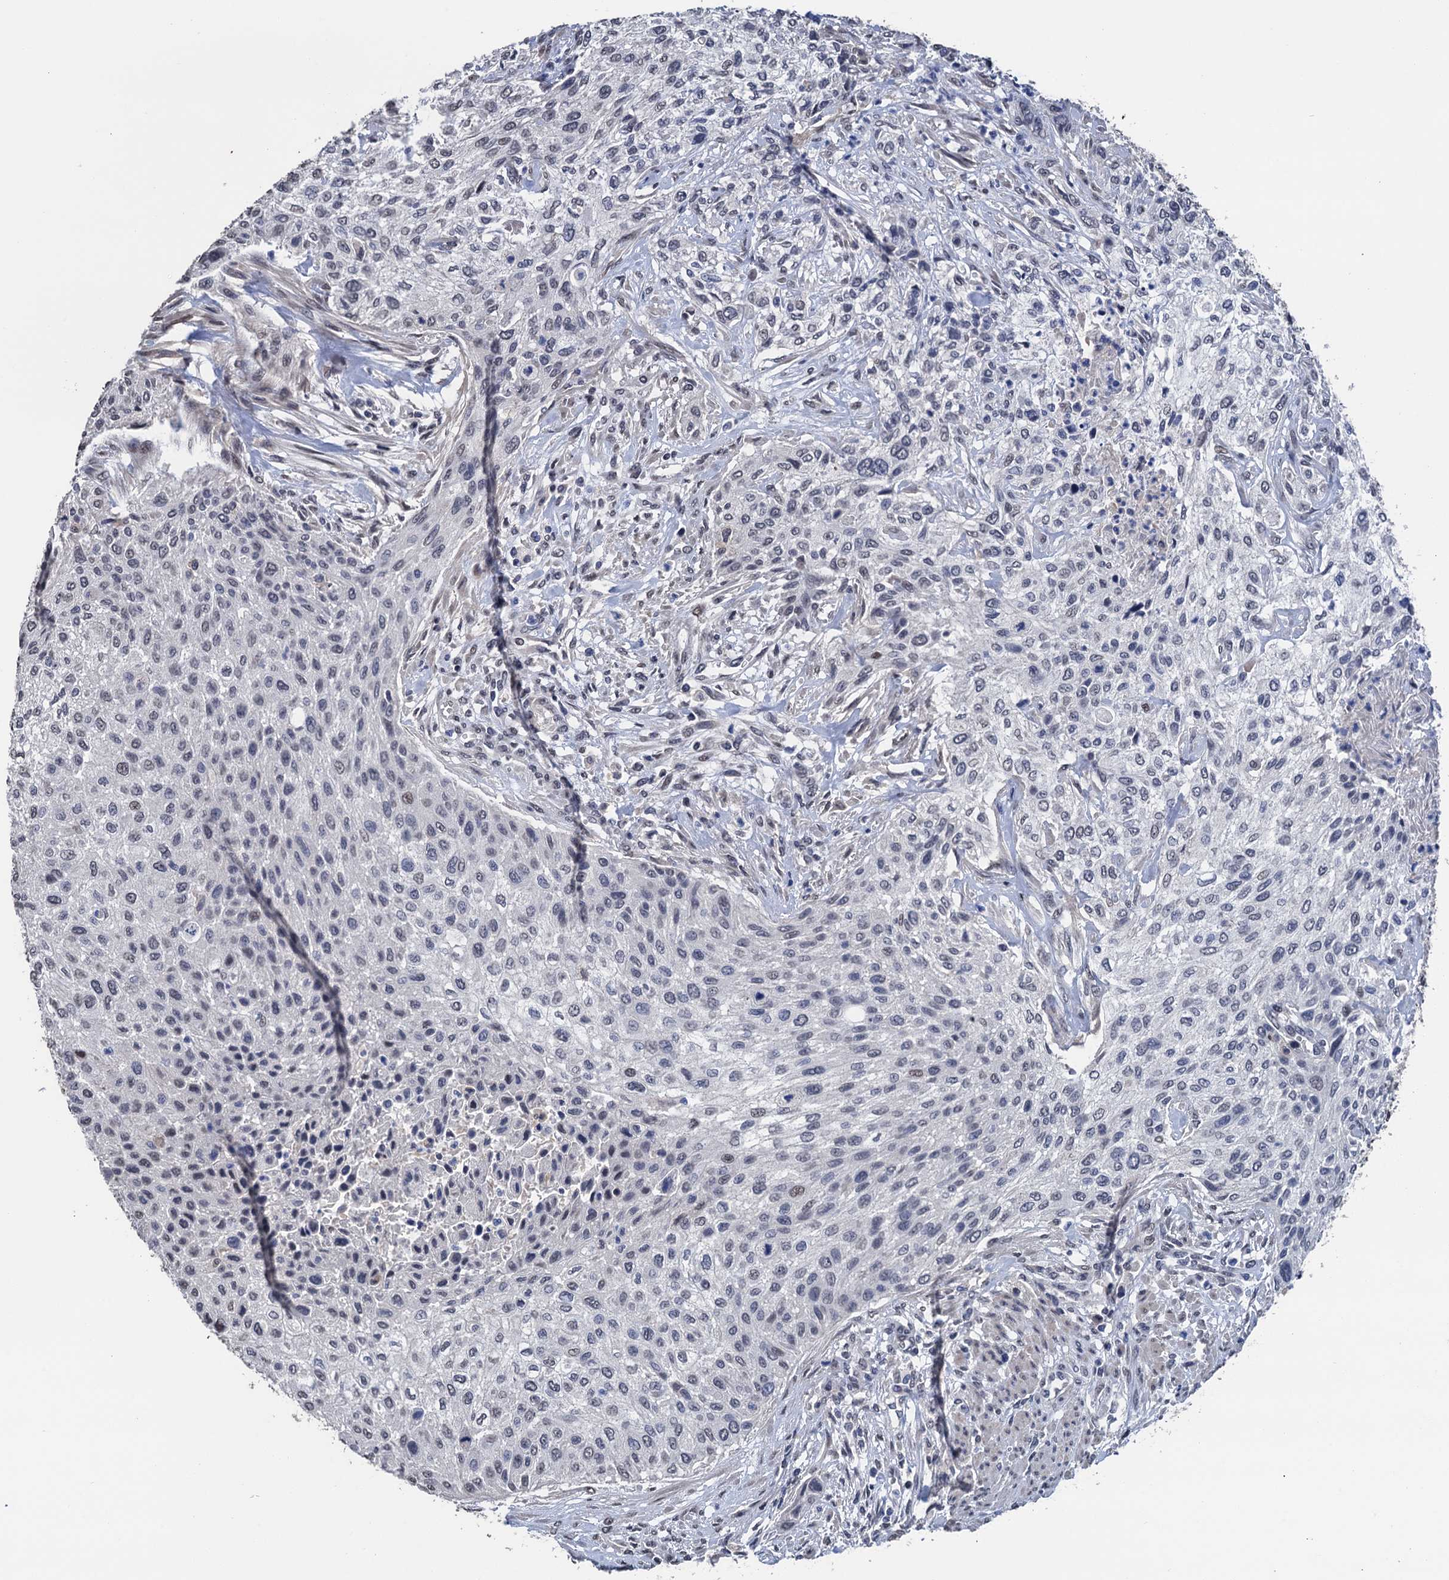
{"staining": {"intensity": "moderate", "quantity": "<25%", "location": "nuclear"}, "tissue": "urothelial cancer", "cell_type": "Tumor cells", "image_type": "cancer", "snomed": [{"axis": "morphology", "description": "Normal tissue, NOS"}, {"axis": "morphology", "description": "Urothelial carcinoma, NOS"}, {"axis": "topography", "description": "Urinary bladder"}, {"axis": "topography", "description": "Peripheral nerve tissue"}], "caption": "Urothelial cancer stained for a protein reveals moderate nuclear positivity in tumor cells.", "gene": "ART5", "patient": {"sex": "male", "age": 35}}